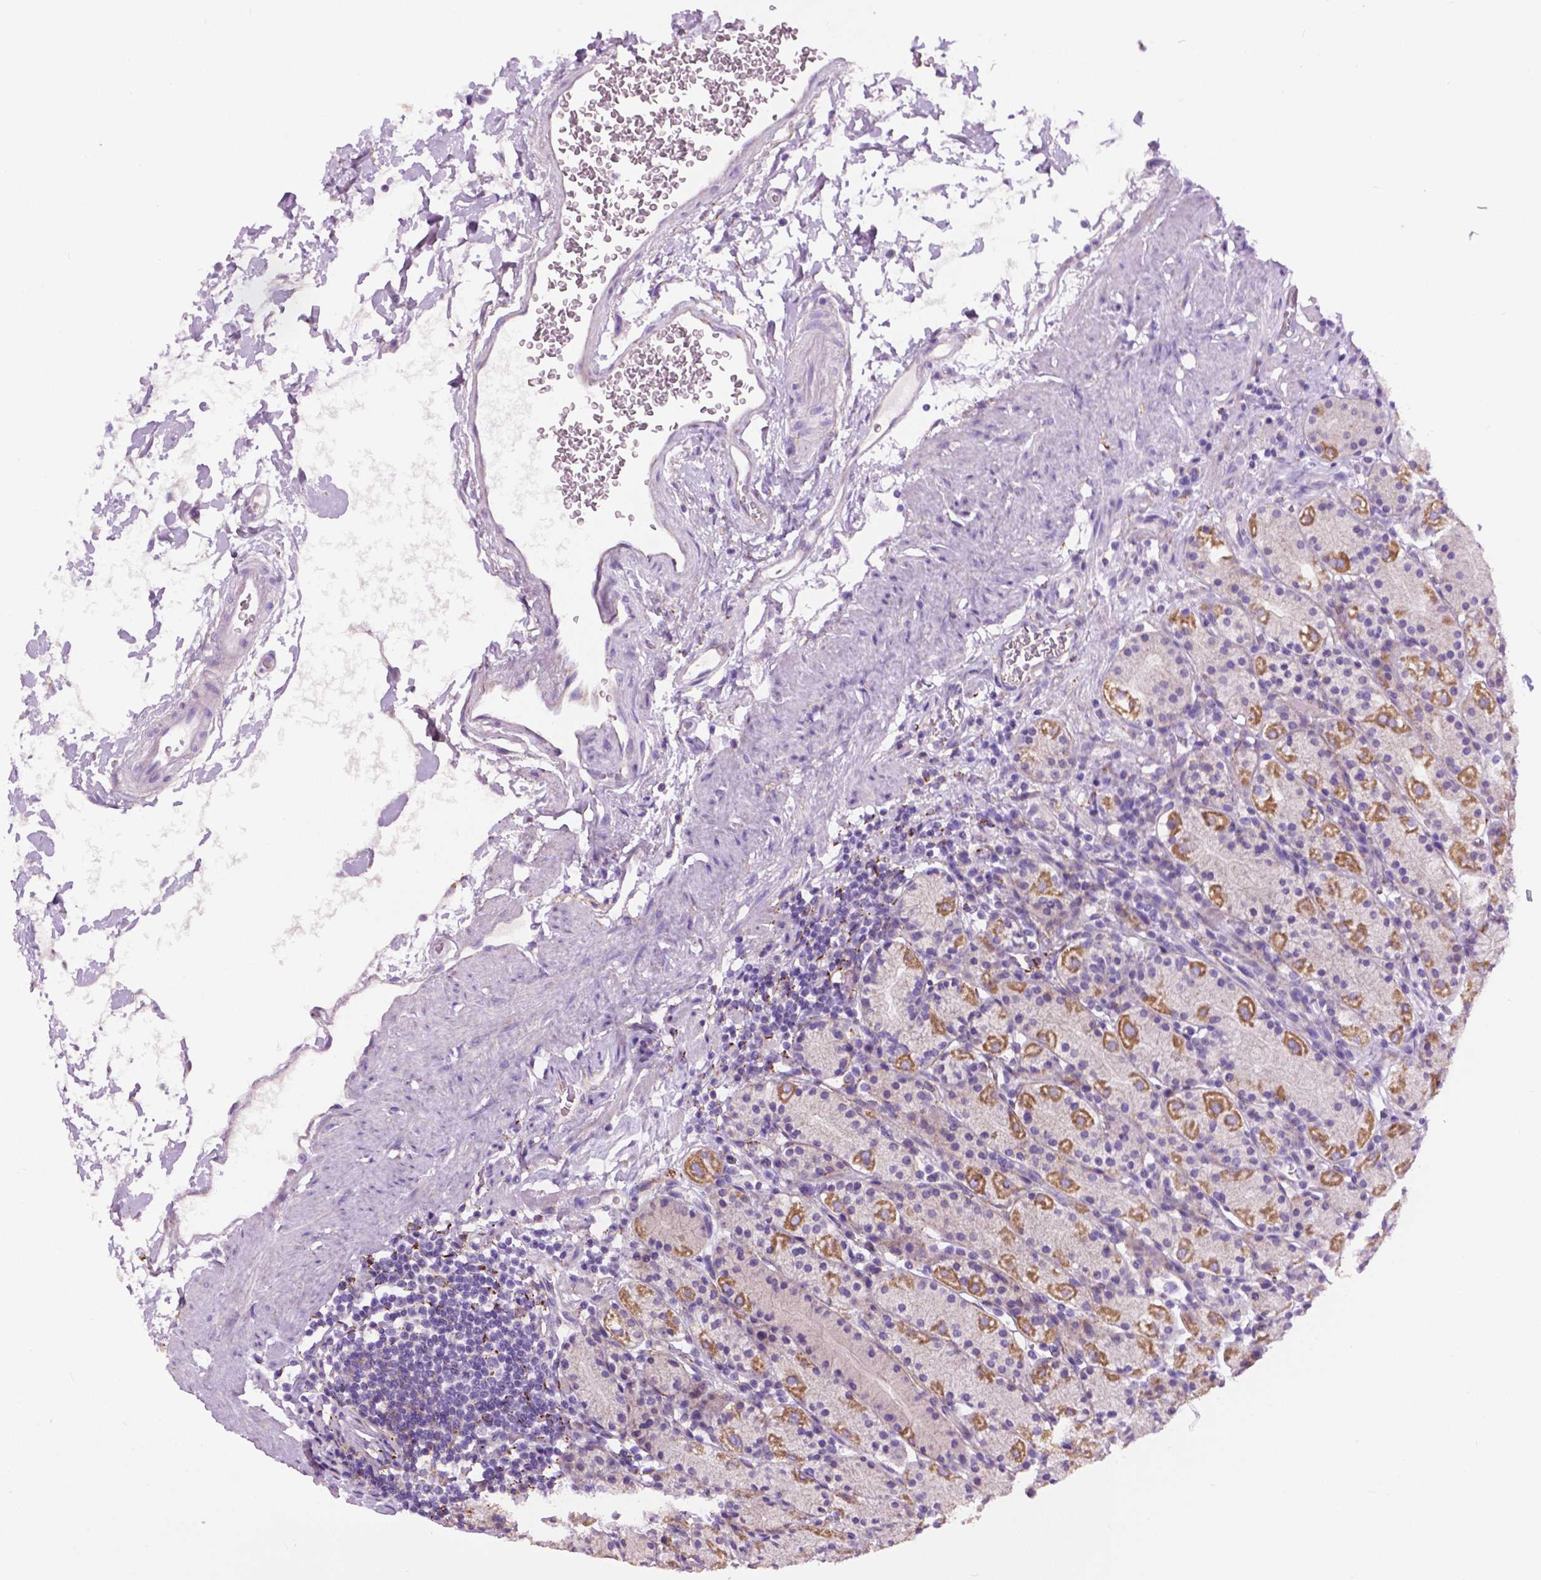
{"staining": {"intensity": "weak", "quantity": "<25%", "location": "cytoplasmic/membranous"}, "tissue": "stomach", "cell_type": "Glandular cells", "image_type": "normal", "snomed": [{"axis": "morphology", "description": "Normal tissue, NOS"}, {"axis": "topography", "description": "Stomach, upper"}, {"axis": "topography", "description": "Stomach"}], "caption": "This is an immunohistochemistry (IHC) photomicrograph of normal human stomach. There is no expression in glandular cells.", "gene": "TMEM132E", "patient": {"sex": "male", "age": 62}}